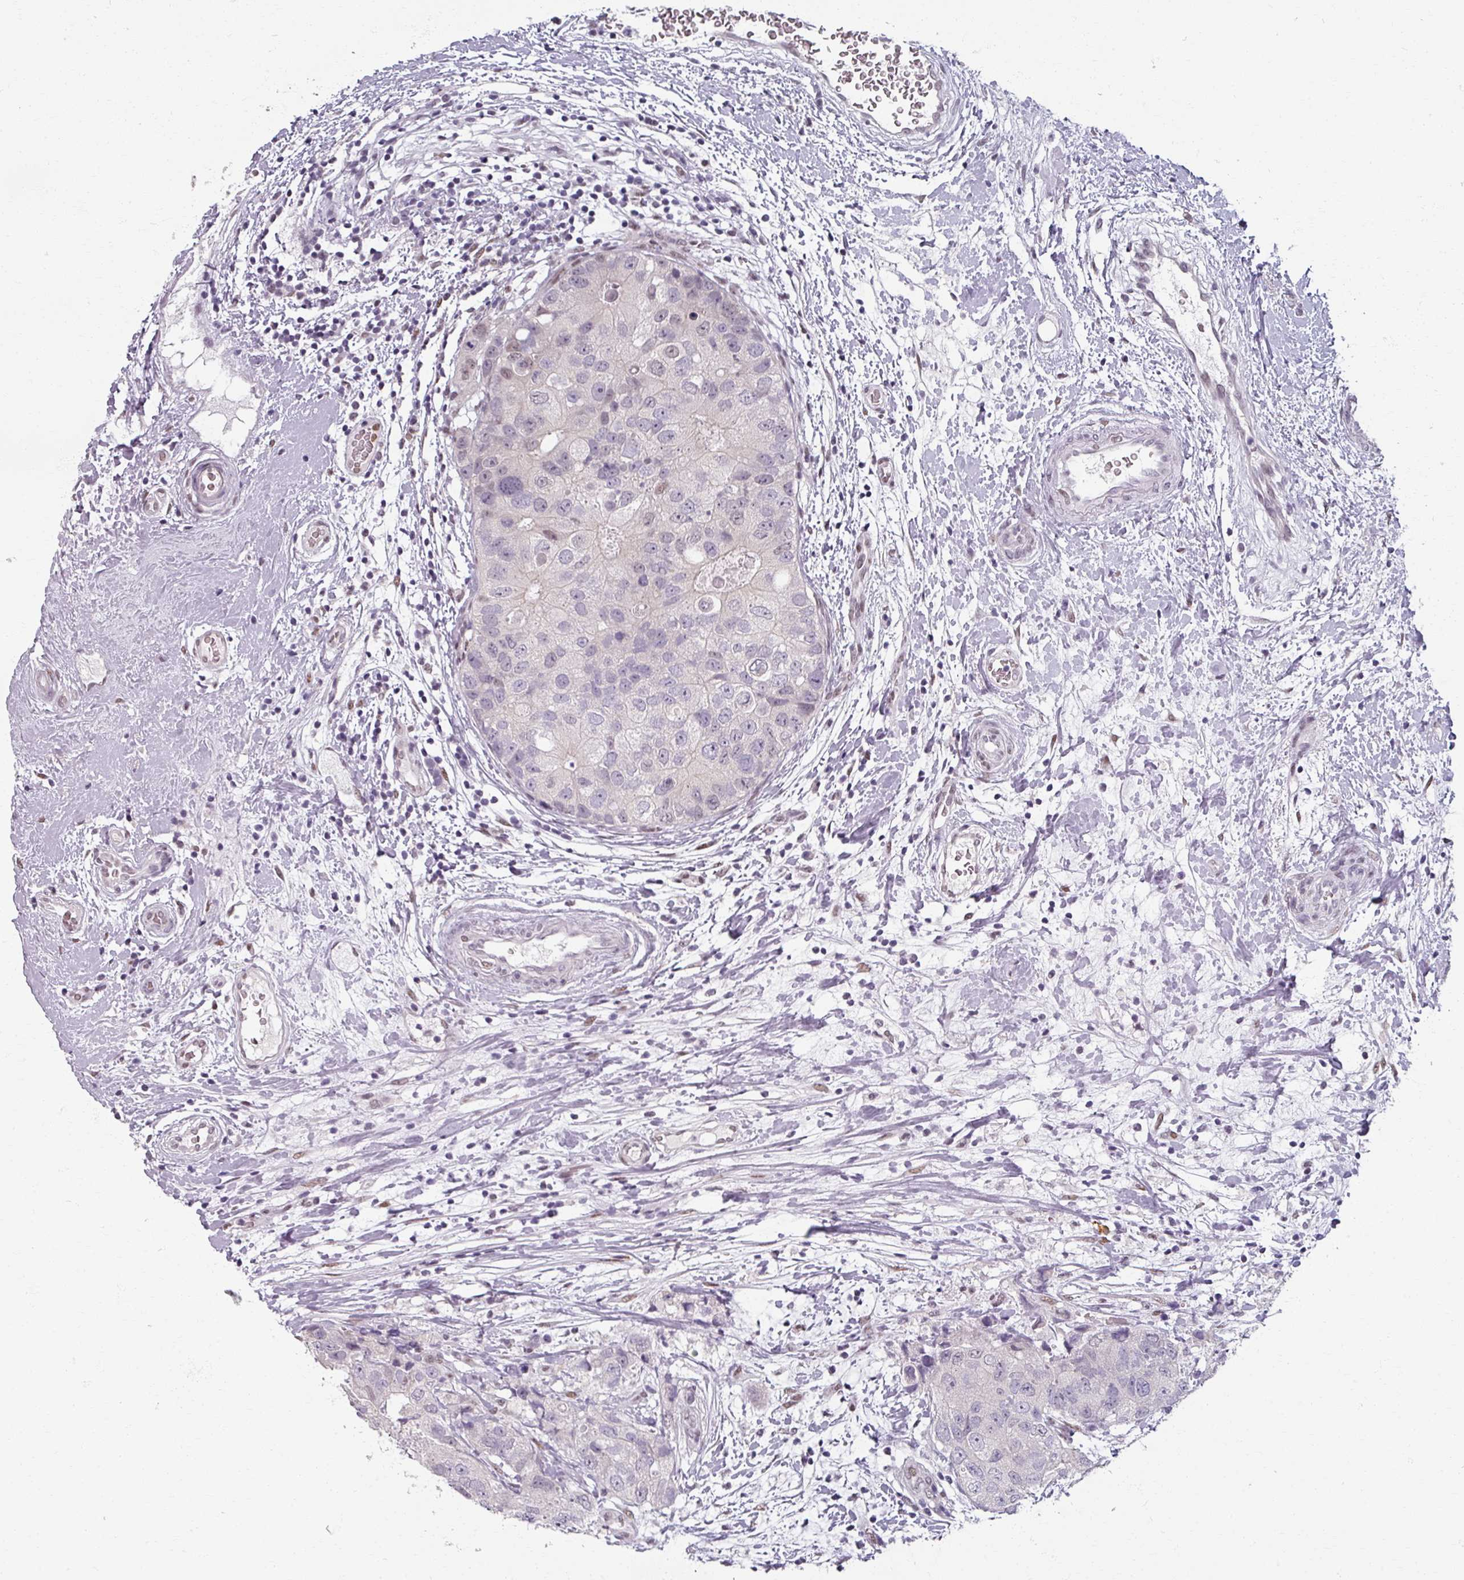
{"staining": {"intensity": "moderate", "quantity": "<25%", "location": "nuclear"}, "tissue": "breast cancer", "cell_type": "Tumor cells", "image_type": "cancer", "snomed": [{"axis": "morphology", "description": "Duct carcinoma"}, {"axis": "topography", "description": "Breast"}], "caption": "Protein staining of invasive ductal carcinoma (breast) tissue reveals moderate nuclear staining in approximately <25% of tumor cells. (brown staining indicates protein expression, while blue staining denotes nuclei).", "gene": "RIPOR3", "patient": {"sex": "female", "age": 62}}